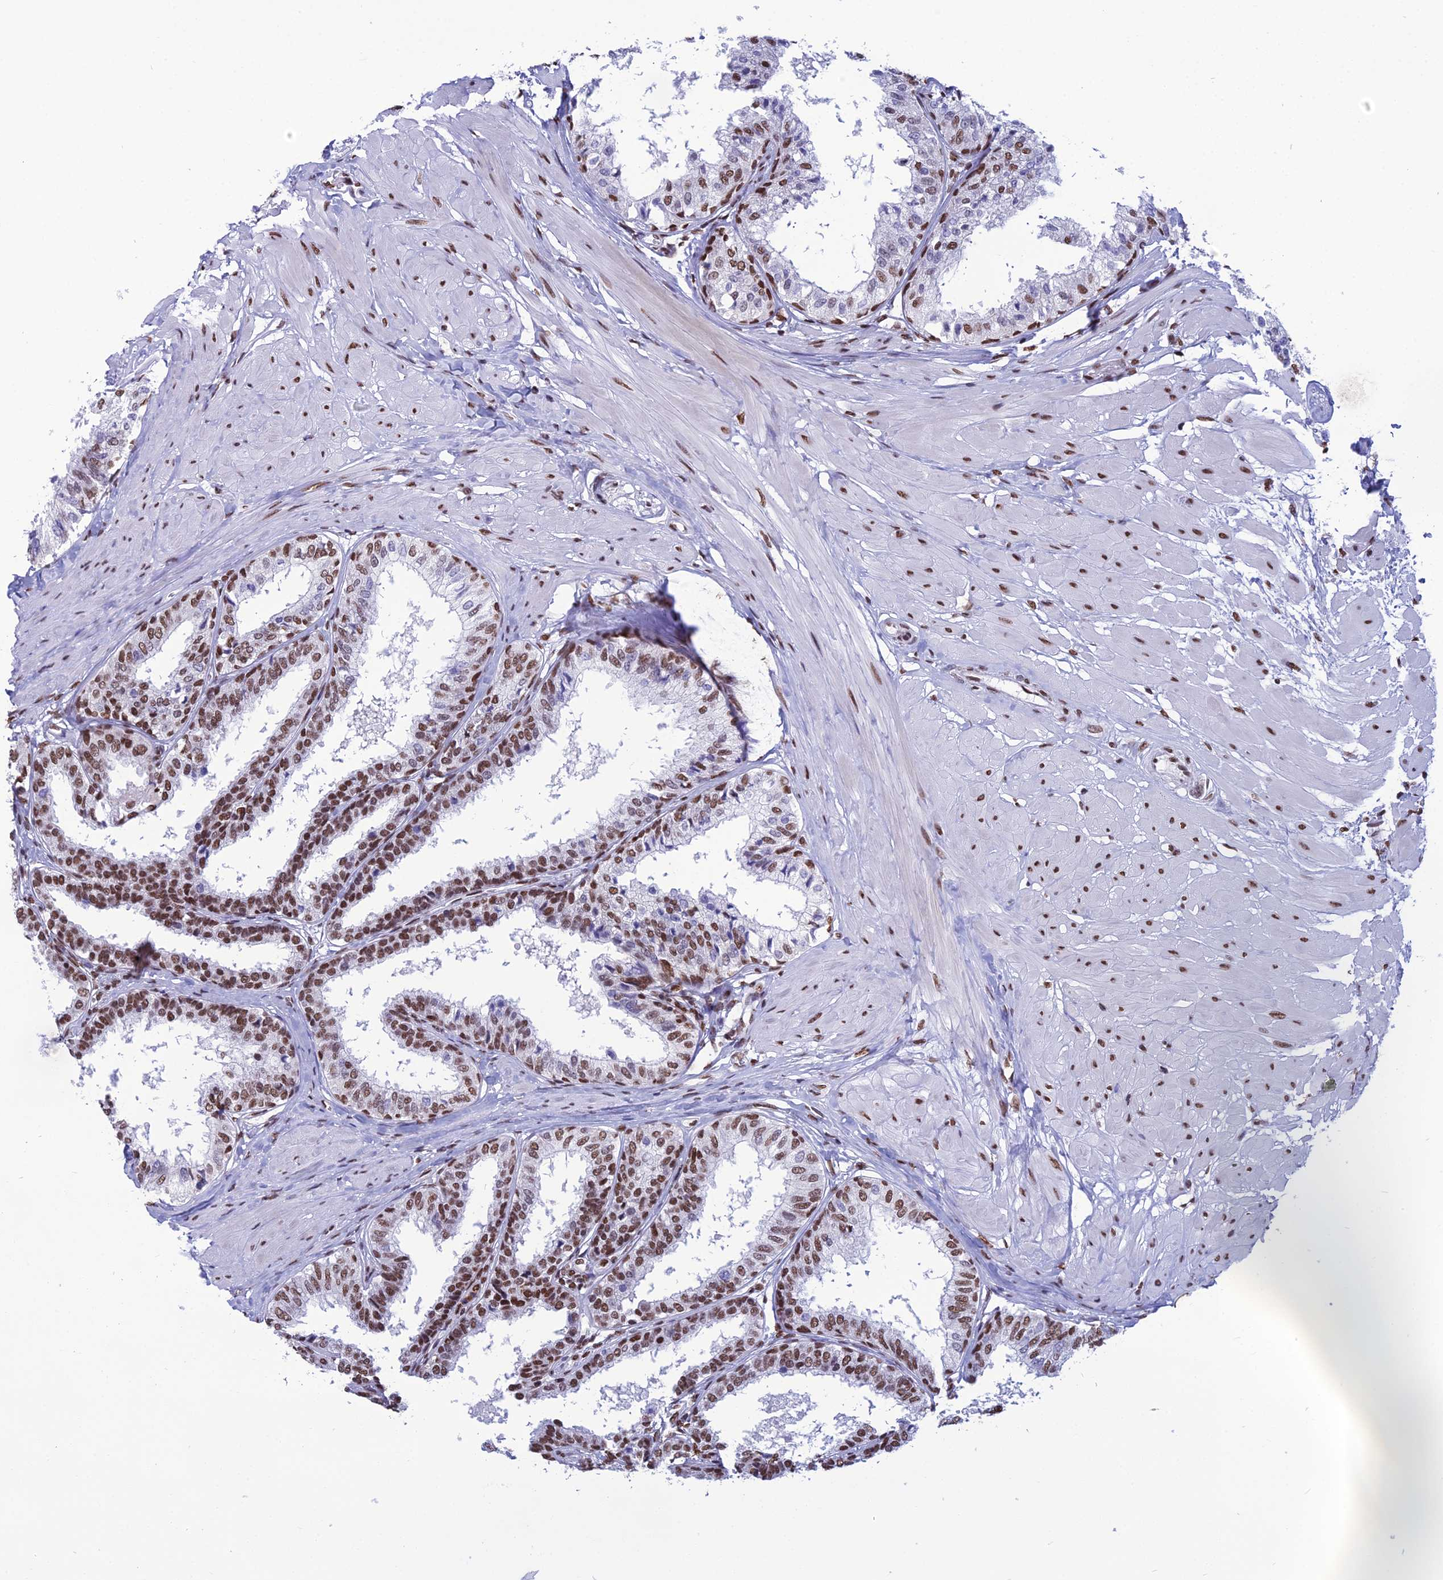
{"staining": {"intensity": "moderate", "quantity": ">75%", "location": "nuclear"}, "tissue": "prostate", "cell_type": "Glandular cells", "image_type": "normal", "snomed": [{"axis": "morphology", "description": "Normal tissue, NOS"}, {"axis": "topography", "description": "Prostate"}], "caption": "Immunohistochemistry (DAB (3,3'-diaminobenzidine)) staining of normal human prostate exhibits moderate nuclear protein staining in approximately >75% of glandular cells. Nuclei are stained in blue.", "gene": "PRAMEF12", "patient": {"sex": "male", "age": 48}}